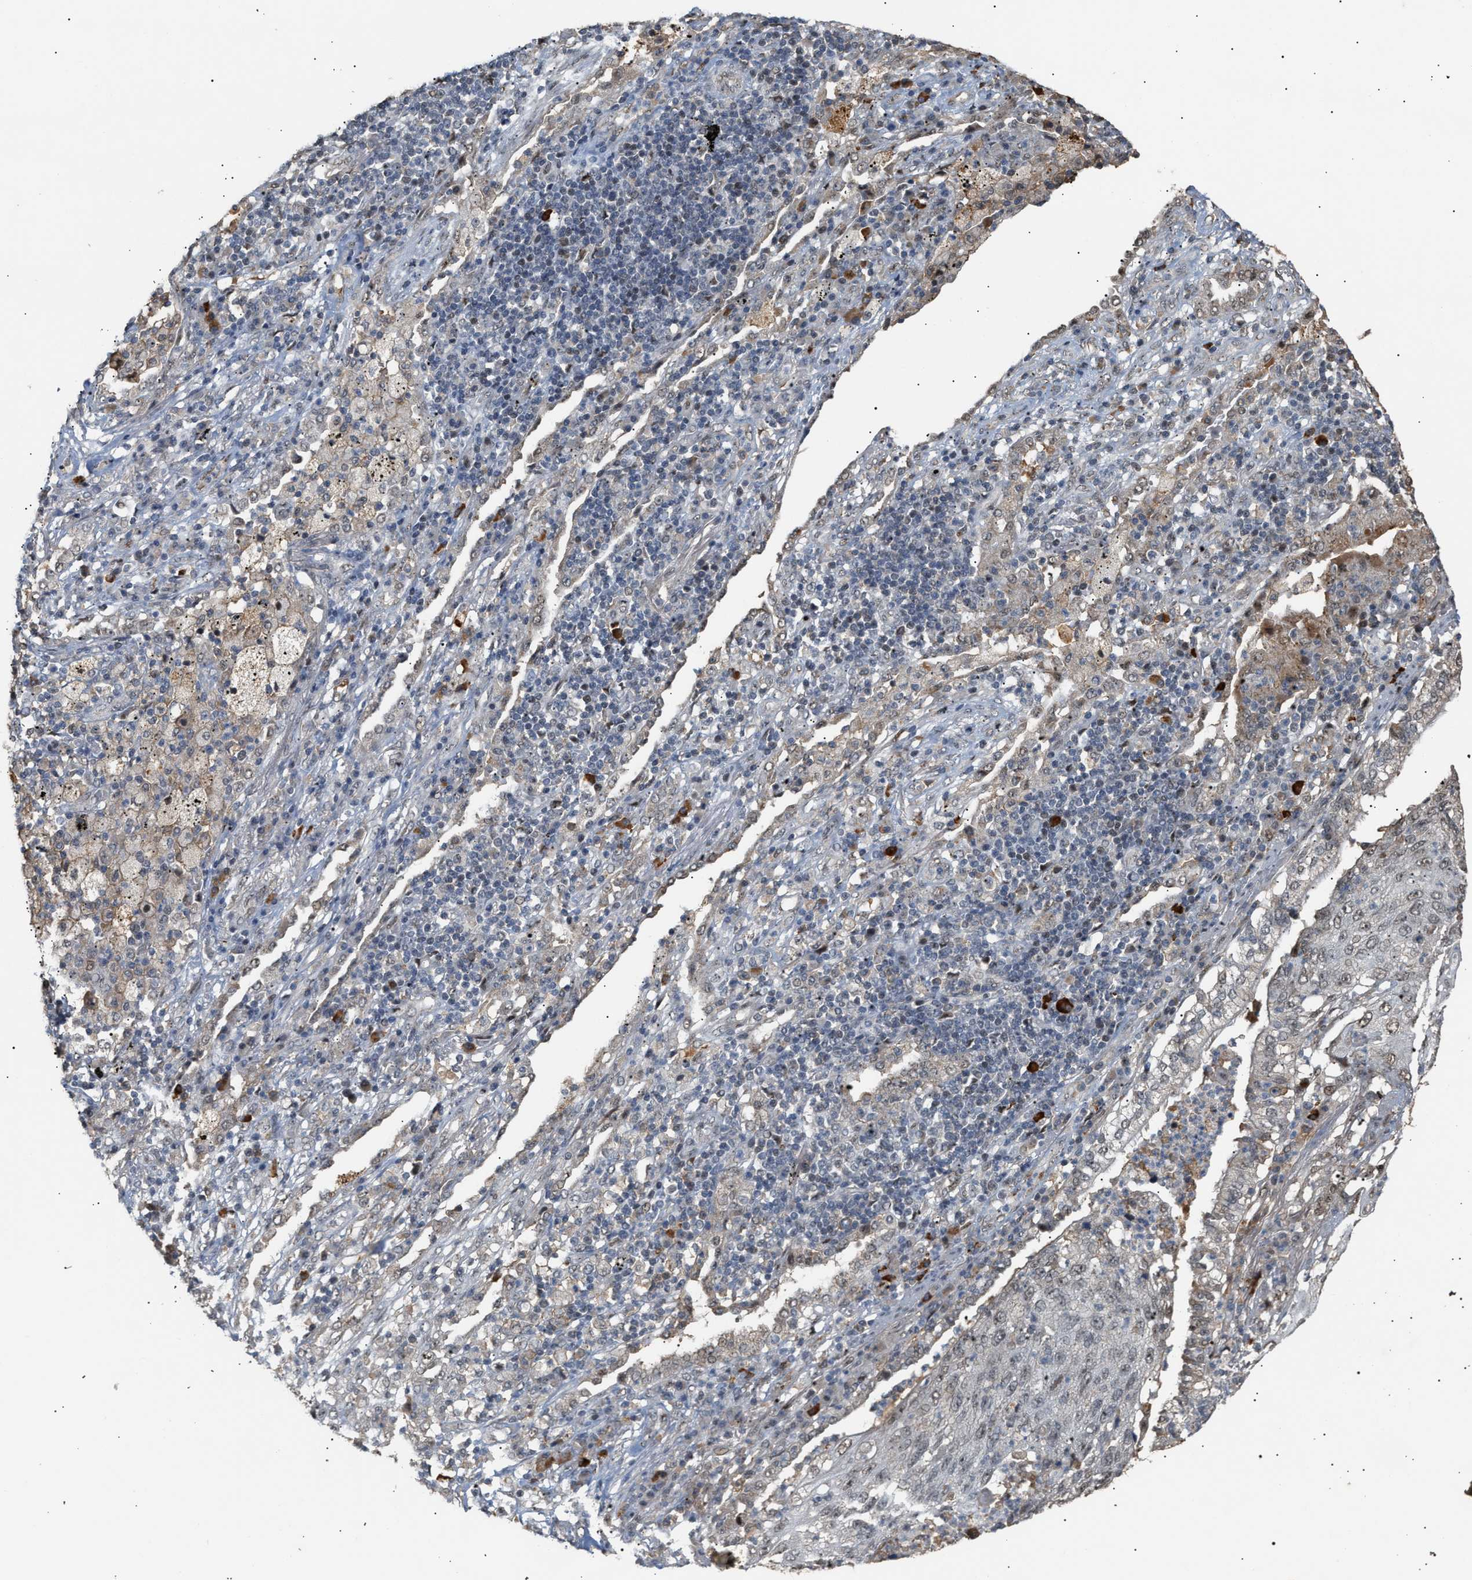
{"staining": {"intensity": "negative", "quantity": "none", "location": "none"}, "tissue": "lung cancer", "cell_type": "Tumor cells", "image_type": "cancer", "snomed": [{"axis": "morphology", "description": "Squamous cell carcinoma, NOS"}, {"axis": "topography", "description": "Lung"}], "caption": "Photomicrograph shows no significant protein expression in tumor cells of lung squamous cell carcinoma.", "gene": "ZFAND5", "patient": {"sex": "female", "age": 63}}